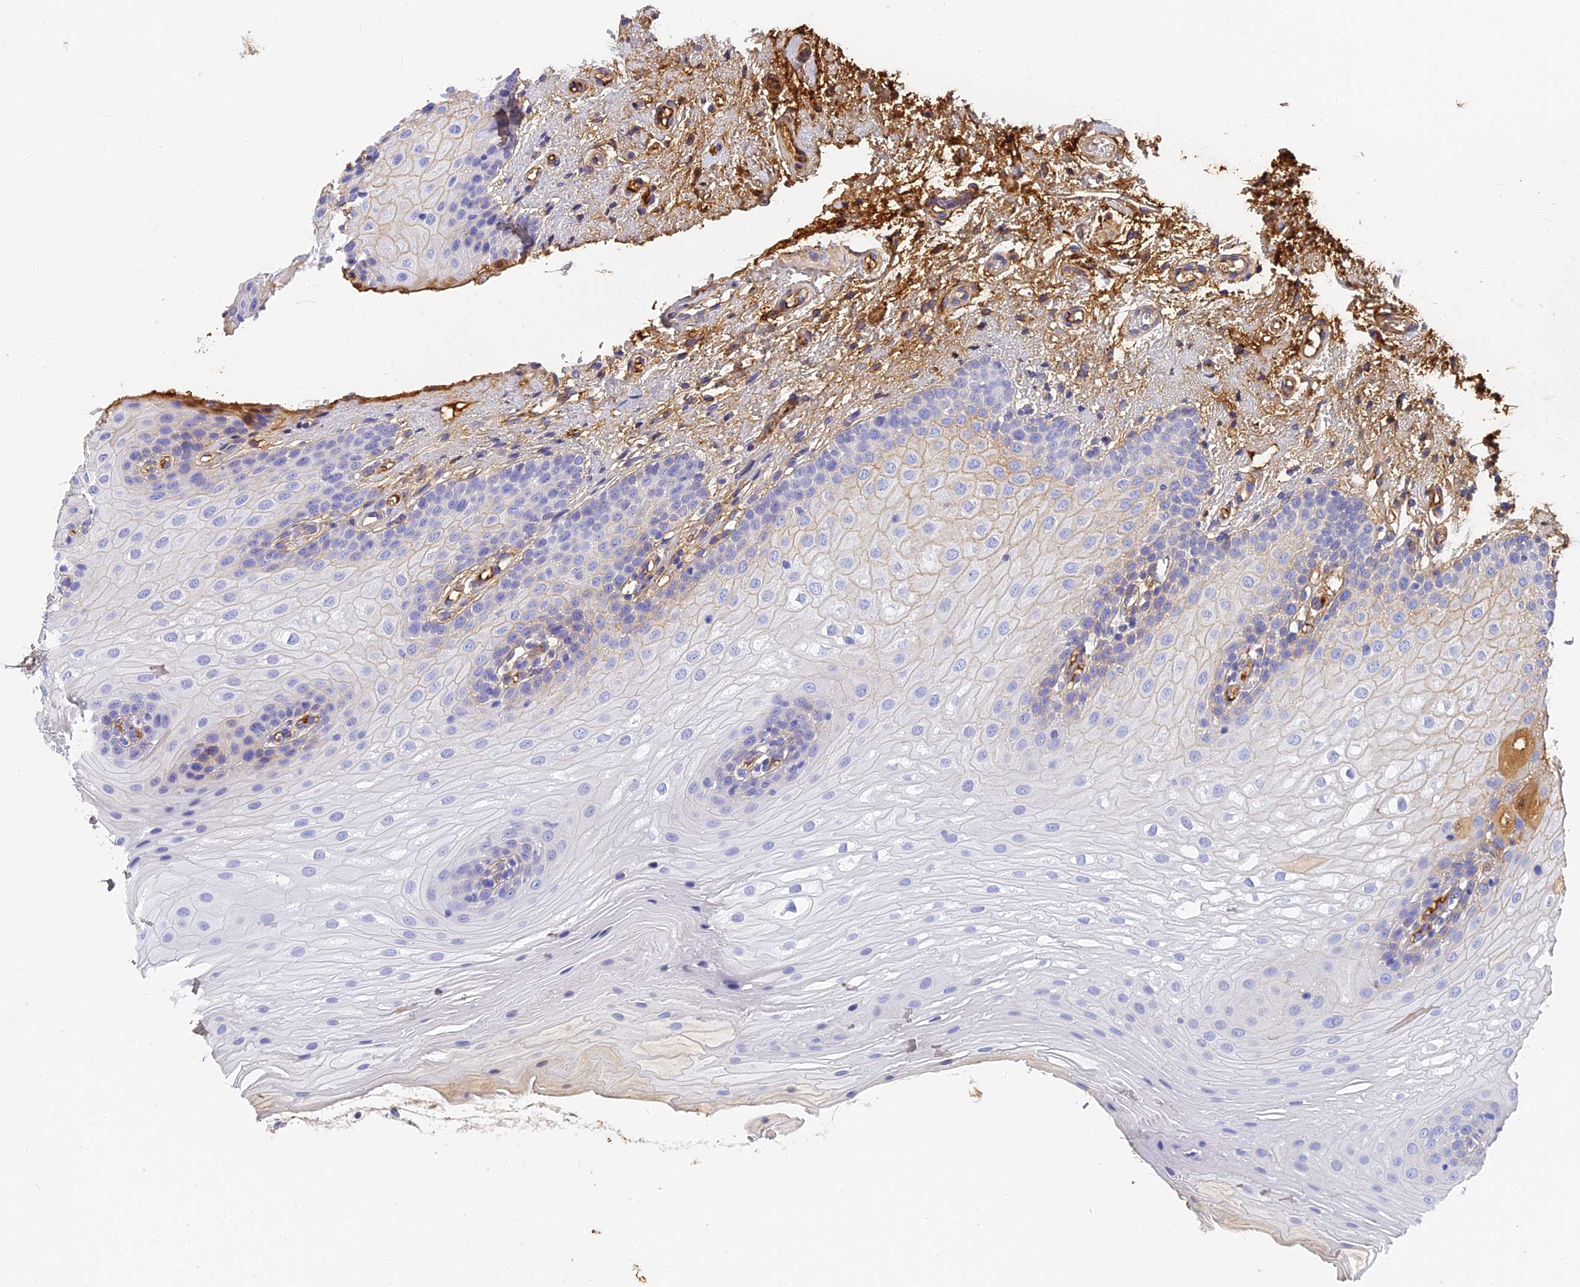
{"staining": {"intensity": "moderate", "quantity": "<25%", "location": "cytoplasmic/membranous"}, "tissue": "oral mucosa", "cell_type": "Squamous epithelial cells", "image_type": "normal", "snomed": [{"axis": "morphology", "description": "Normal tissue, NOS"}, {"axis": "topography", "description": "Oral tissue"}], "caption": "Moderate cytoplasmic/membranous staining for a protein is identified in about <25% of squamous epithelial cells of normal oral mucosa using immunohistochemistry (IHC).", "gene": "ITIH1", "patient": {"sex": "female", "age": 54}}